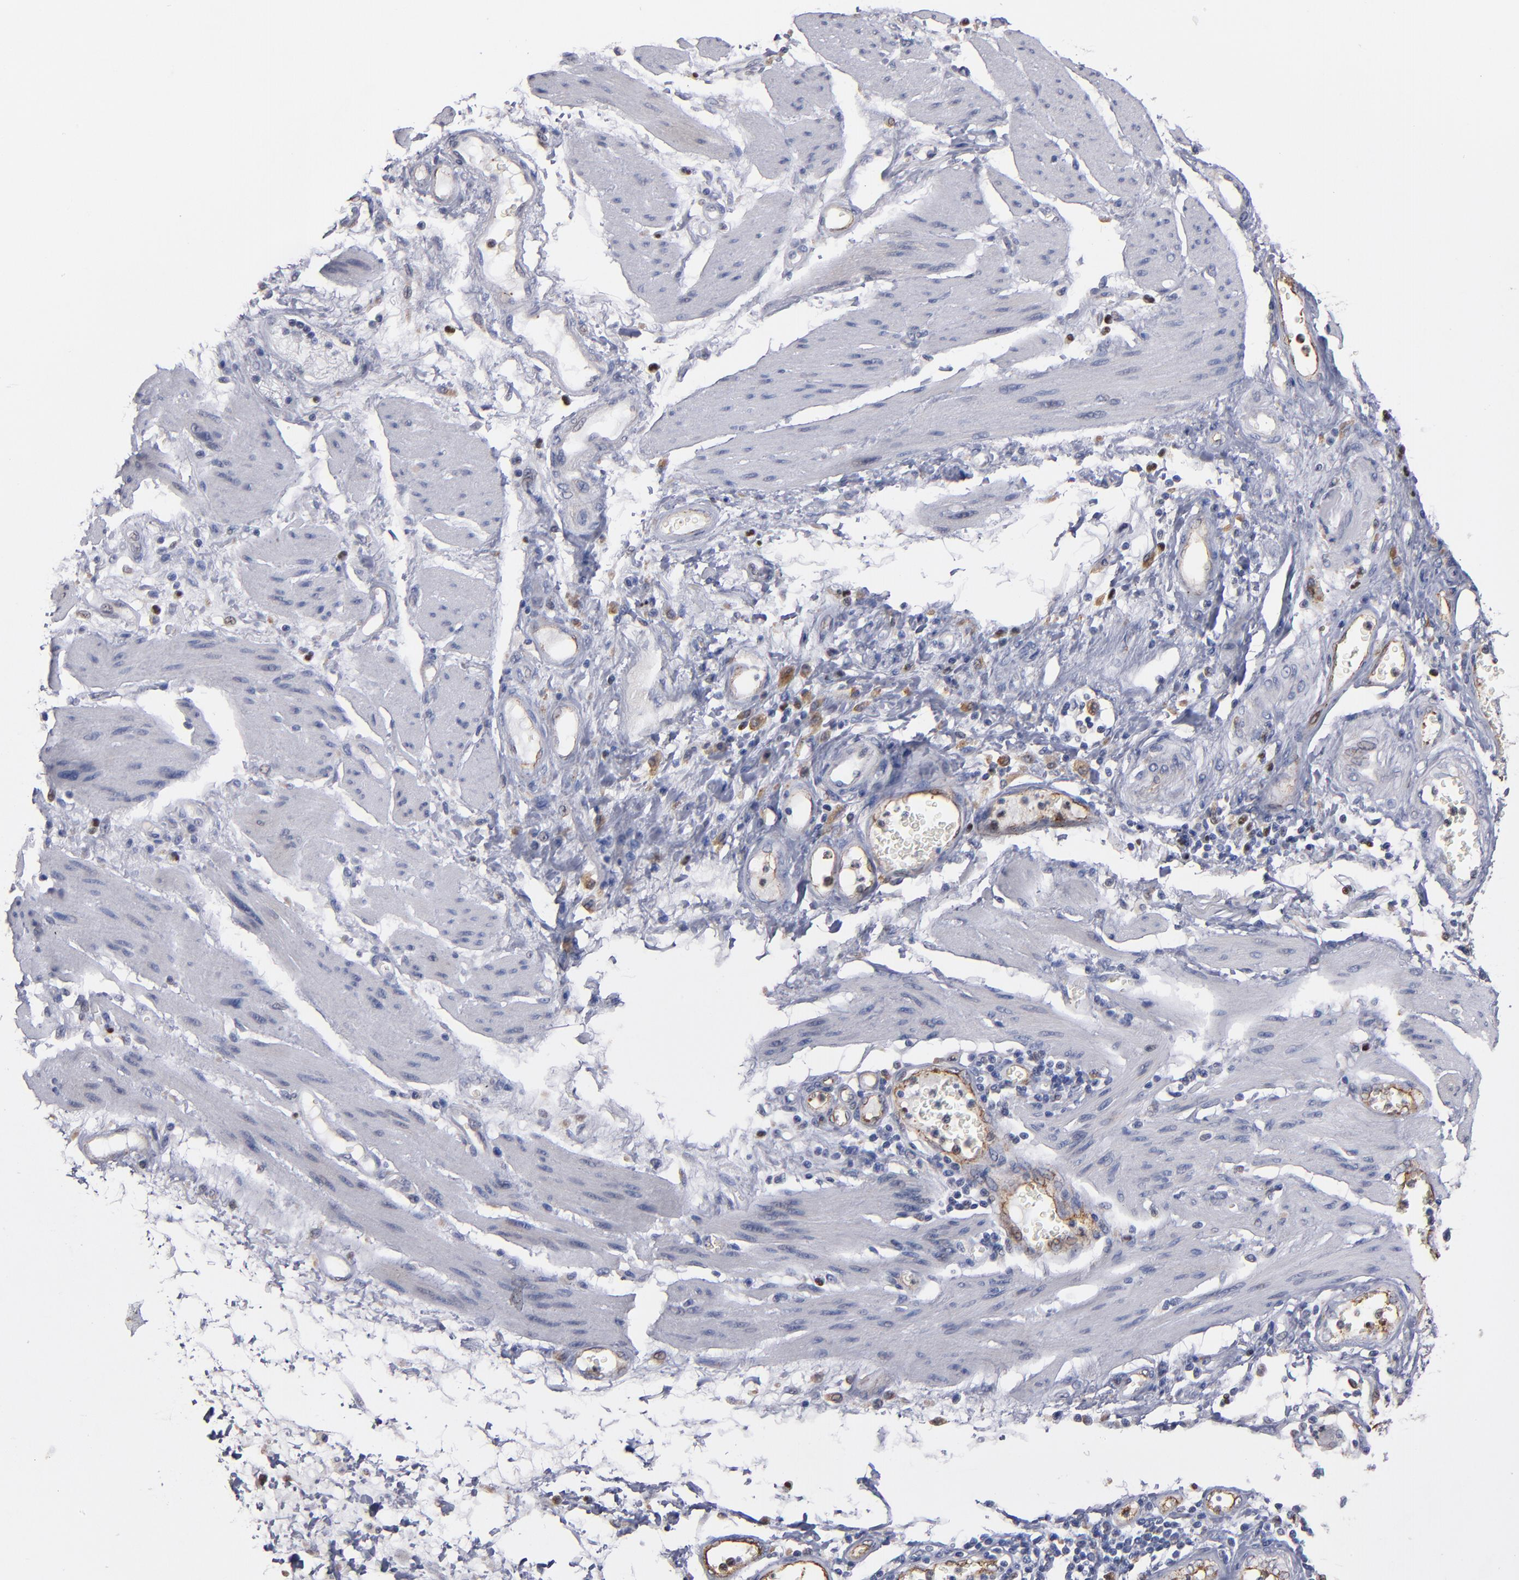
{"staining": {"intensity": "weak", "quantity": "<25%", "location": "cytoplasmic/membranous"}, "tissue": "stomach cancer", "cell_type": "Tumor cells", "image_type": "cancer", "snomed": [{"axis": "morphology", "description": "Adenocarcinoma, NOS"}, {"axis": "topography", "description": "Pancreas"}, {"axis": "topography", "description": "Stomach, upper"}], "caption": "High magnification brightfield microscopy of stomach cancer (adenocarcinoma) stained with DAB (3,3'-diaminobenzidine) (brown) and counterstained with hematoxylin (blue): tumor cells show no significant expression.", "gene": "SELP", "patient": {"sex": "male", "age": 77}}